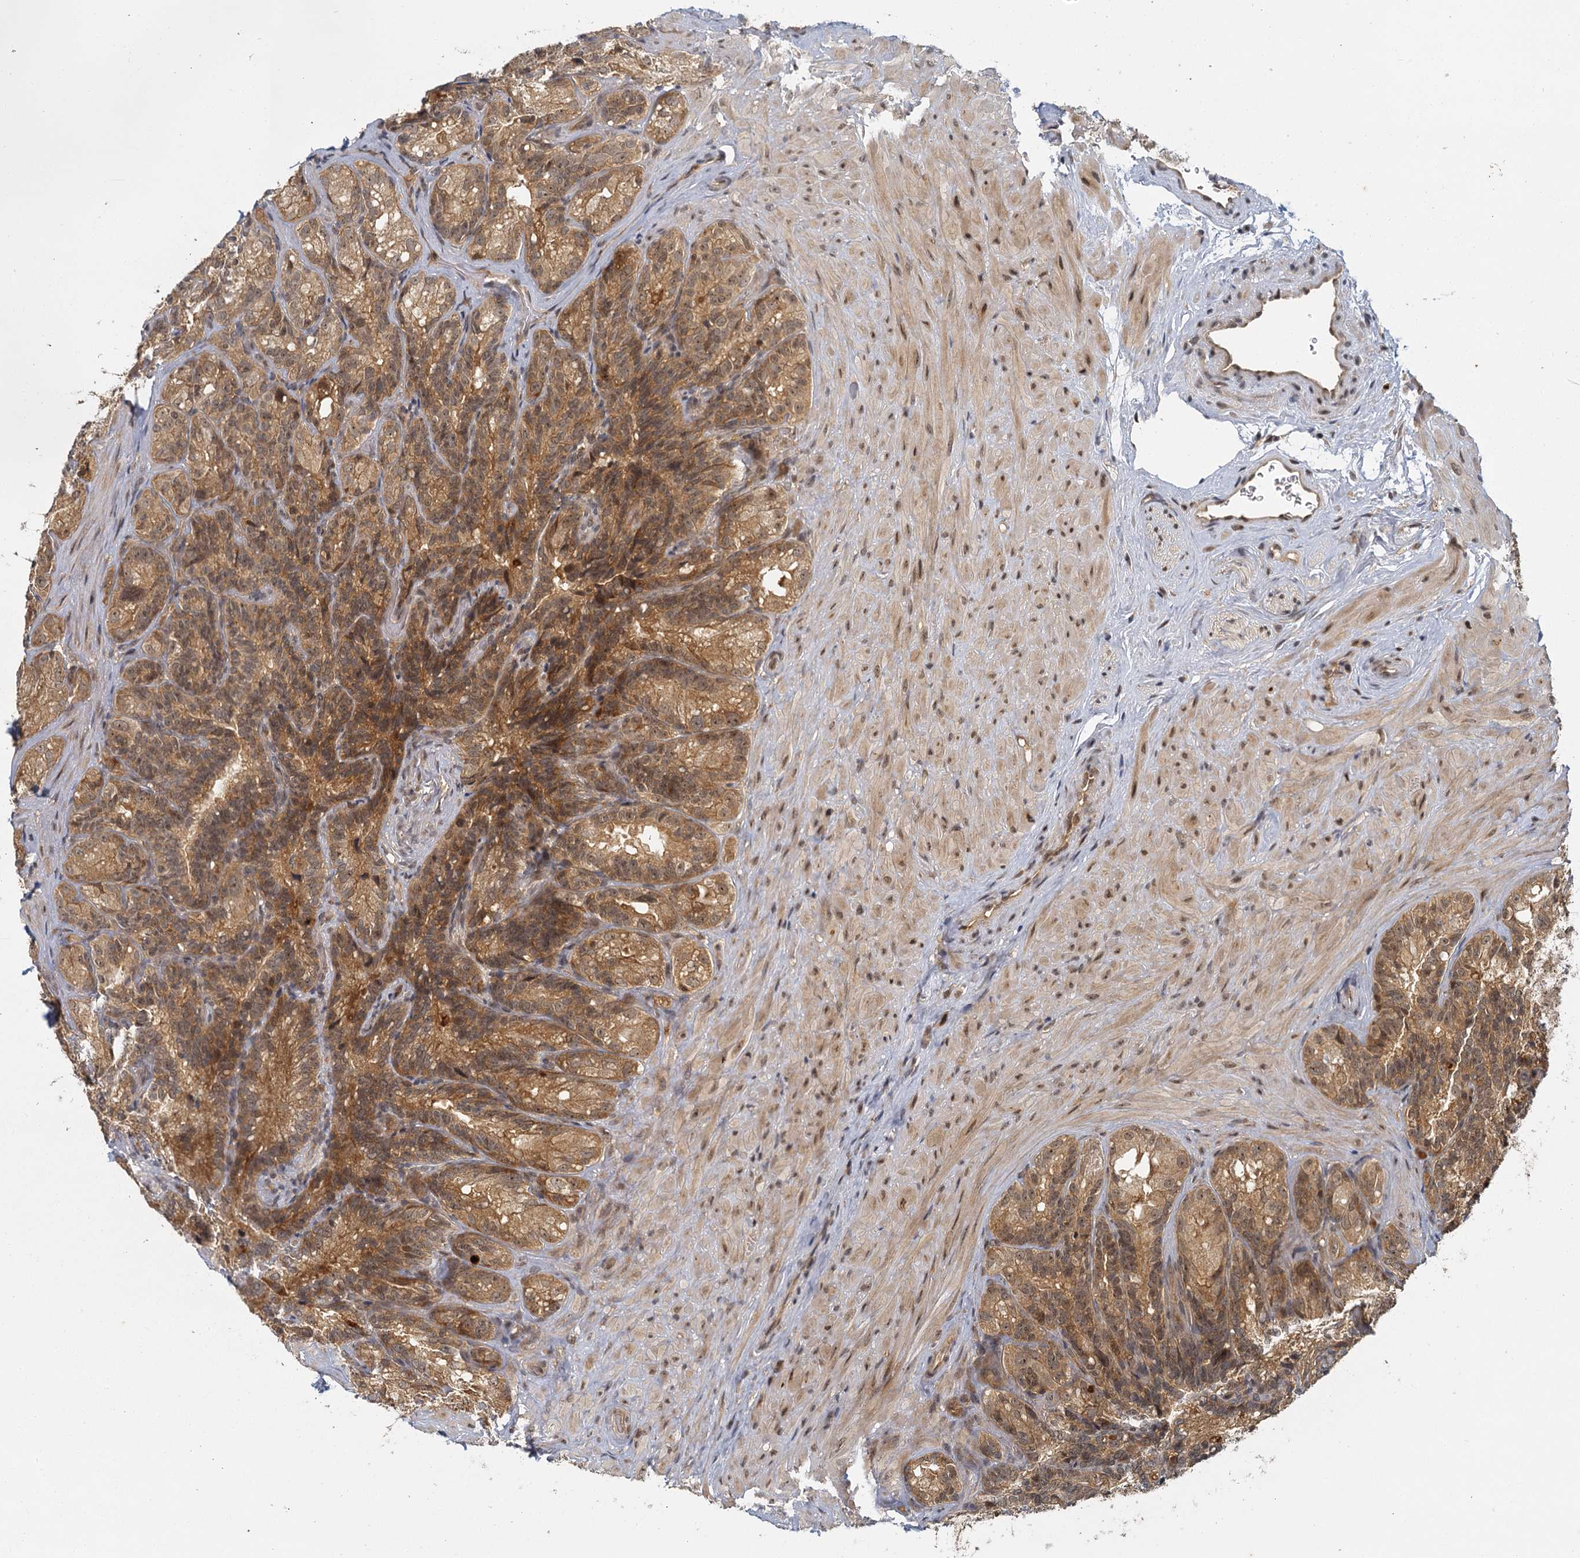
{"staining": {"intensity": "moderate", "quantity": ">75%", "location": "cytoplasmic/membranous,nuclear"}, "tissue": "seminal vesicle", "cell_type": "Glandular cells", "image_type": "normal", "snomed": [{"axis": "morphology", "description": "Normal tissue, NOS"}, {"axis": "topography", "description": "Seminal veicle"}], "caption": "DAB (3,3'-diaminobenzidine) immunohistochemical staining of normal human seminal vesicle demonstrates moderate cytoplasmic/membranous,nuclear protein positivity in approximately >75% of glandular cells.", "gene": "ZNF549", "patient": {"sex": "male", "age": 60}}